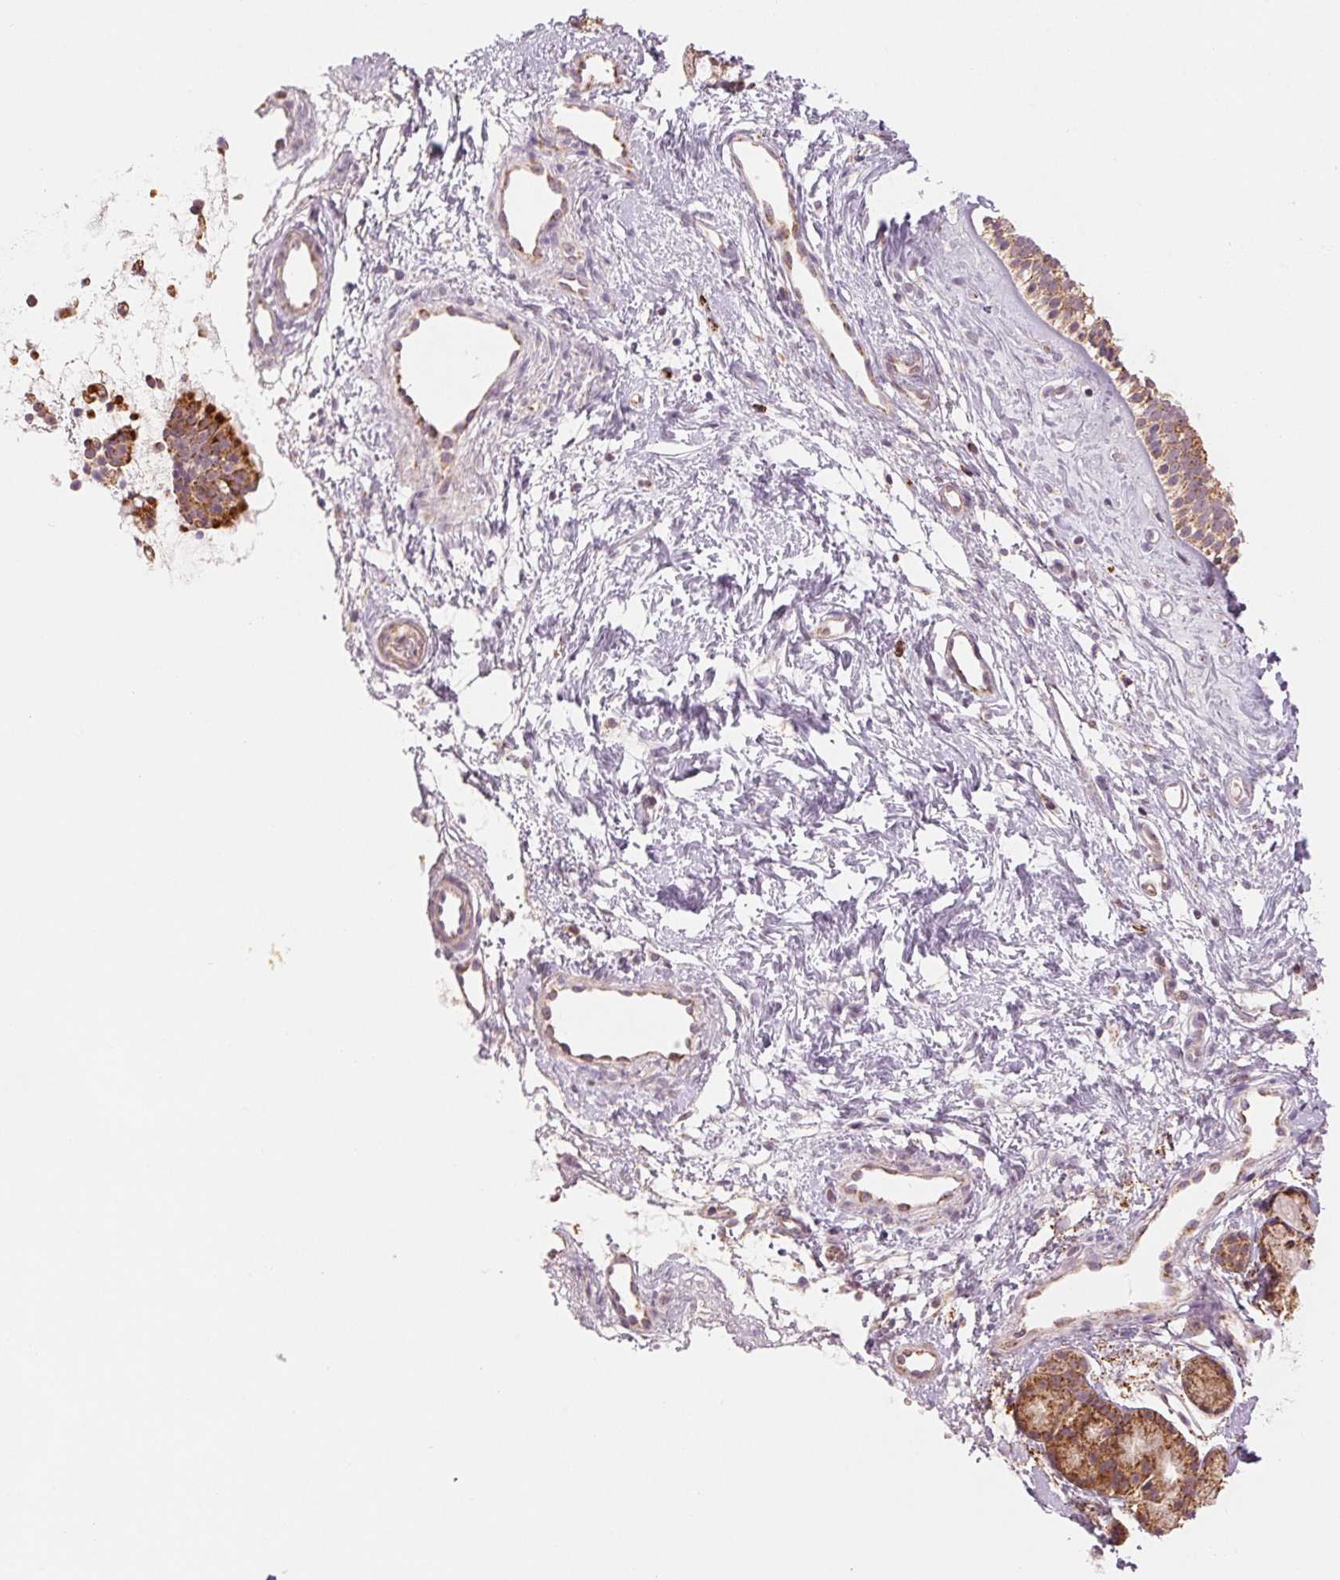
{"staining": {"intensity": "strong", "quantity": ">75%", "location": "cytoplasmic/membranous"}, "tissue": "nasopharynx", "cell_type": "Respiratory epithelial cells", "image_type": "normal", "snomed": [{"axis": "morphology", "description": "Normal tissue, NOS"}, {"axis": "topography", "description": "Nasopharynx"}], "caption": "Nasopharynx stained for a protein exhibits strong cytoplasmic/membranous positivity in respiratory epithelial cells. Using DAB (brown) and hematoxylin (blue) stains, captured at high magnification using brightfield microscopy.", "gene": "HINT2", "patient": {"sex": "male", "age": 58}}